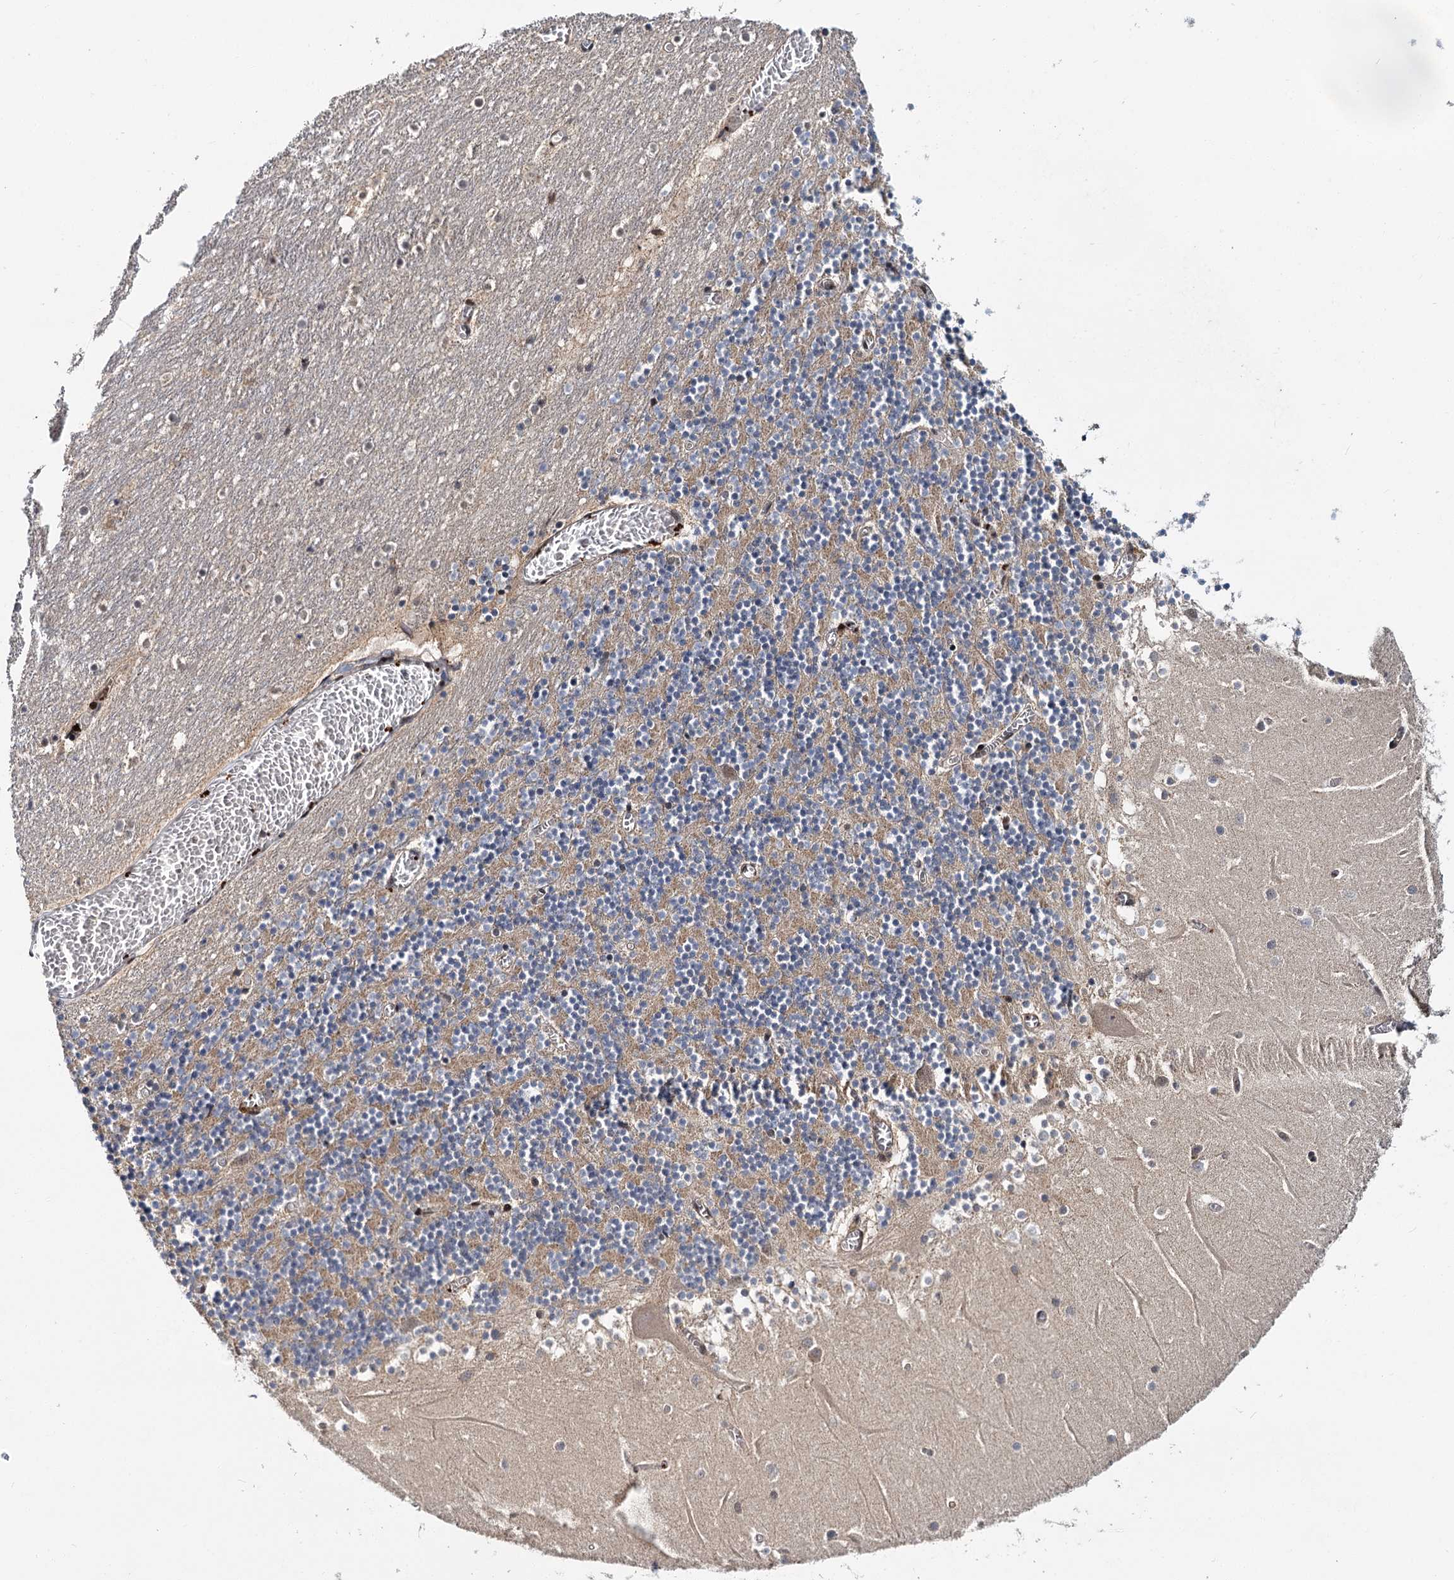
{"staining": {"intensity": "moderate", "quantity": "25%-75%", "location": "cytoplasmic/membranous"}, "tissue": "cerebellum", "cell_type": "Cells in granular layer", "image_type": "normal", "snomed": [{"axis": "morphology", "description": "Normal tissue, NOS"}, {"axis": "topography", "description": "Cerebellum"}], "caption": "The image exhibits immunohistochemical staining of normal cerebellum. There is moderate cytoplasmic/membranous expression is appreciated in about 25%-75% of cells in granular layer.", "gene": "MBD6", "patient": {"sex": "female", "age": 28}}